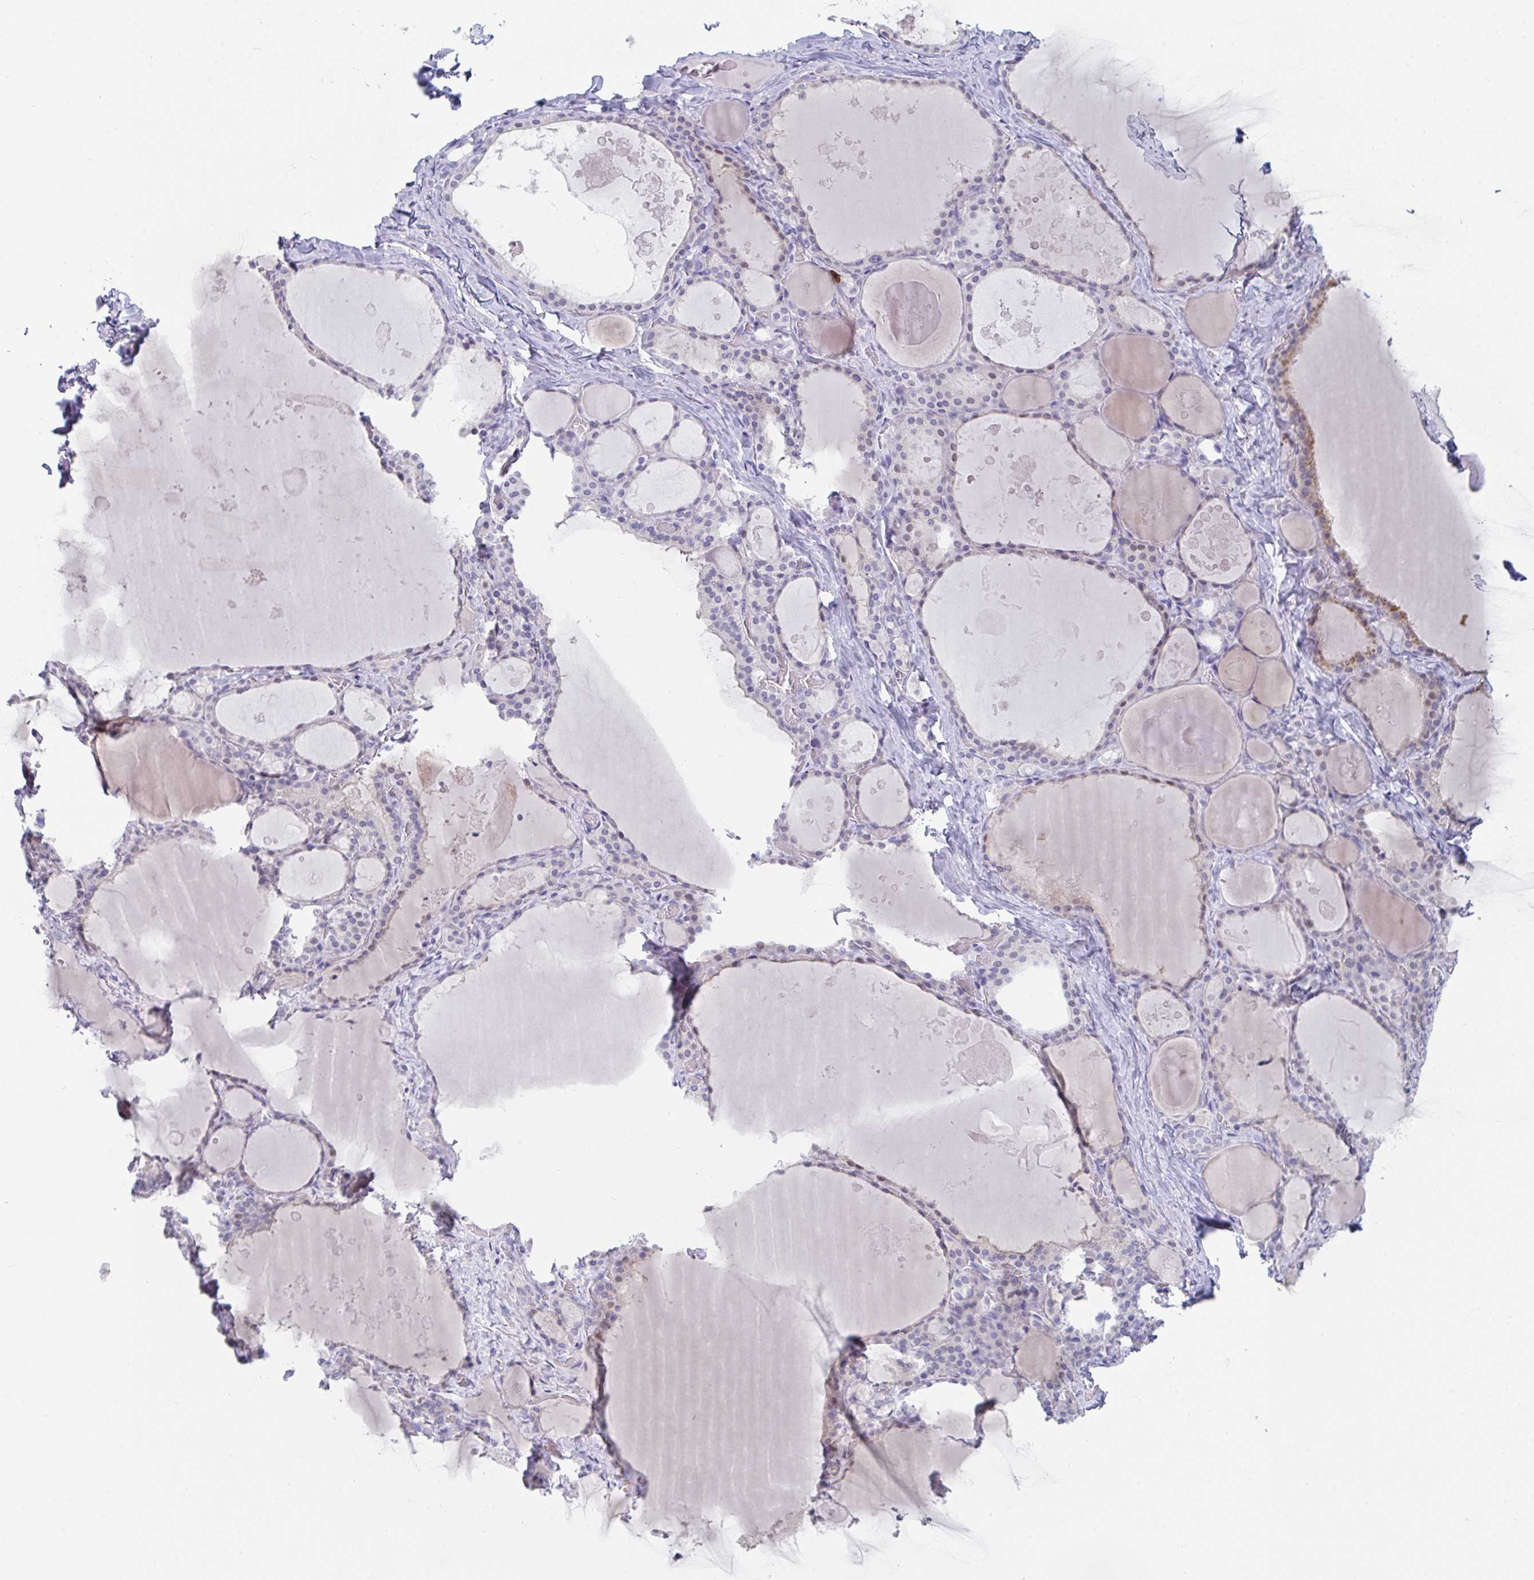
{"staining": {"intensity": "weak", "quantity": "<25%", "location": "cytoplasmic/membranous"}, "tissue": "thyroid gland", "cell_type": "Glandular cells", "image_type": "normal", "snomed": [{"axis": "morphology", "description": "Normal tissue, NOS"}, {"axis": "topography", "description": "Thyroid gland"}], "caption": "An image of human thyroid gland is negative for staining in glandular cells.", "gene": "RUBCN", "patient": {"sex": "male", "age": 56}}